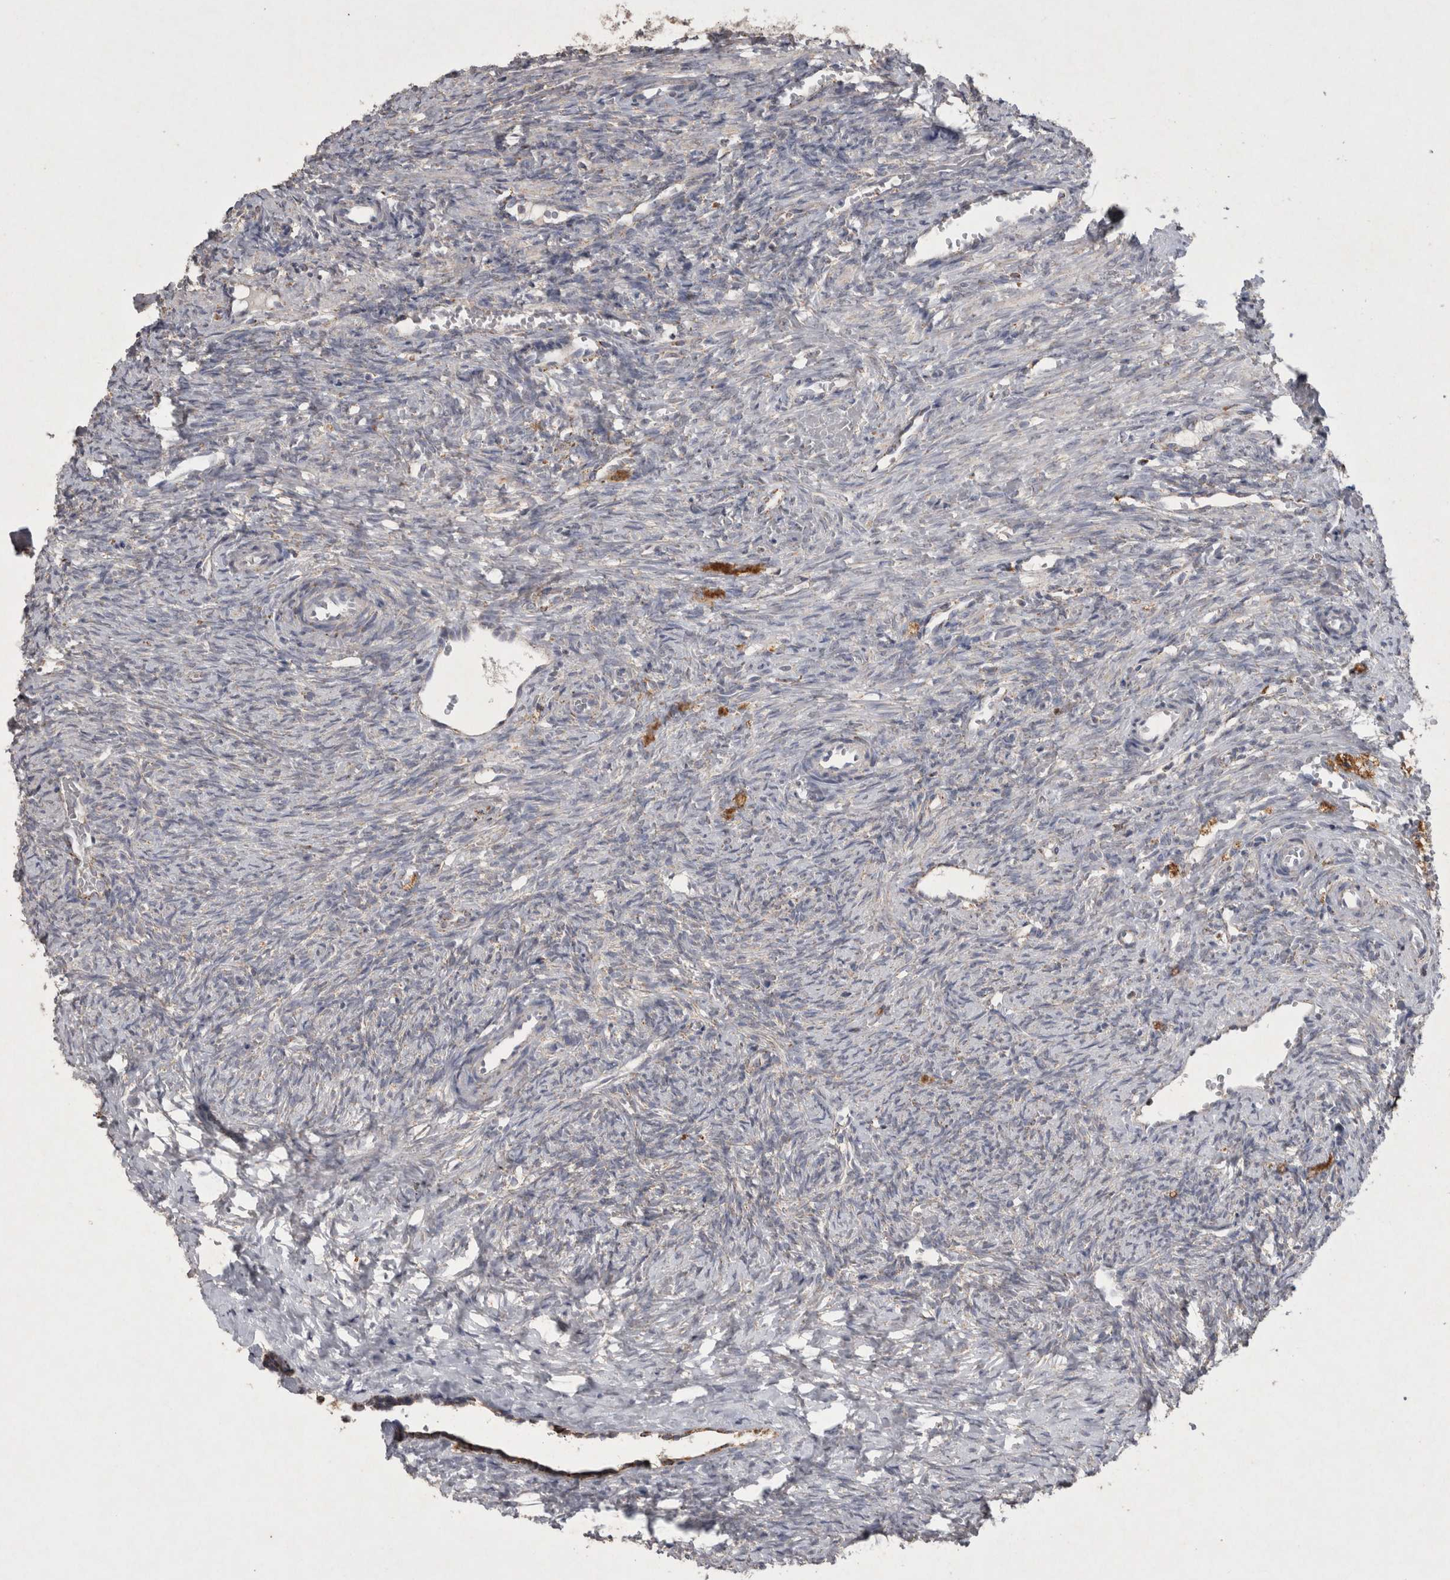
{"staining": {"intensity": "strong", "quantity": ">75%", "location": "cytoplasmic/membranous"}, "tissue": "ovary", "cell_type": "Follicle cells", "image_type": "normal", "snomed": [{"axis": "morphology", "description": "Normal tissue, NOS"}, {"axis": "topography", "description": "Ovary"}], "caption": "This image exhibits immunohistochemistry (IHC) staining of normal ovary, with high strong cytoplasmic/membranous expression in approximately >75% of follicle cells.", "gene": "DKK3", "patient": {"sex": "female", "age": 41}}